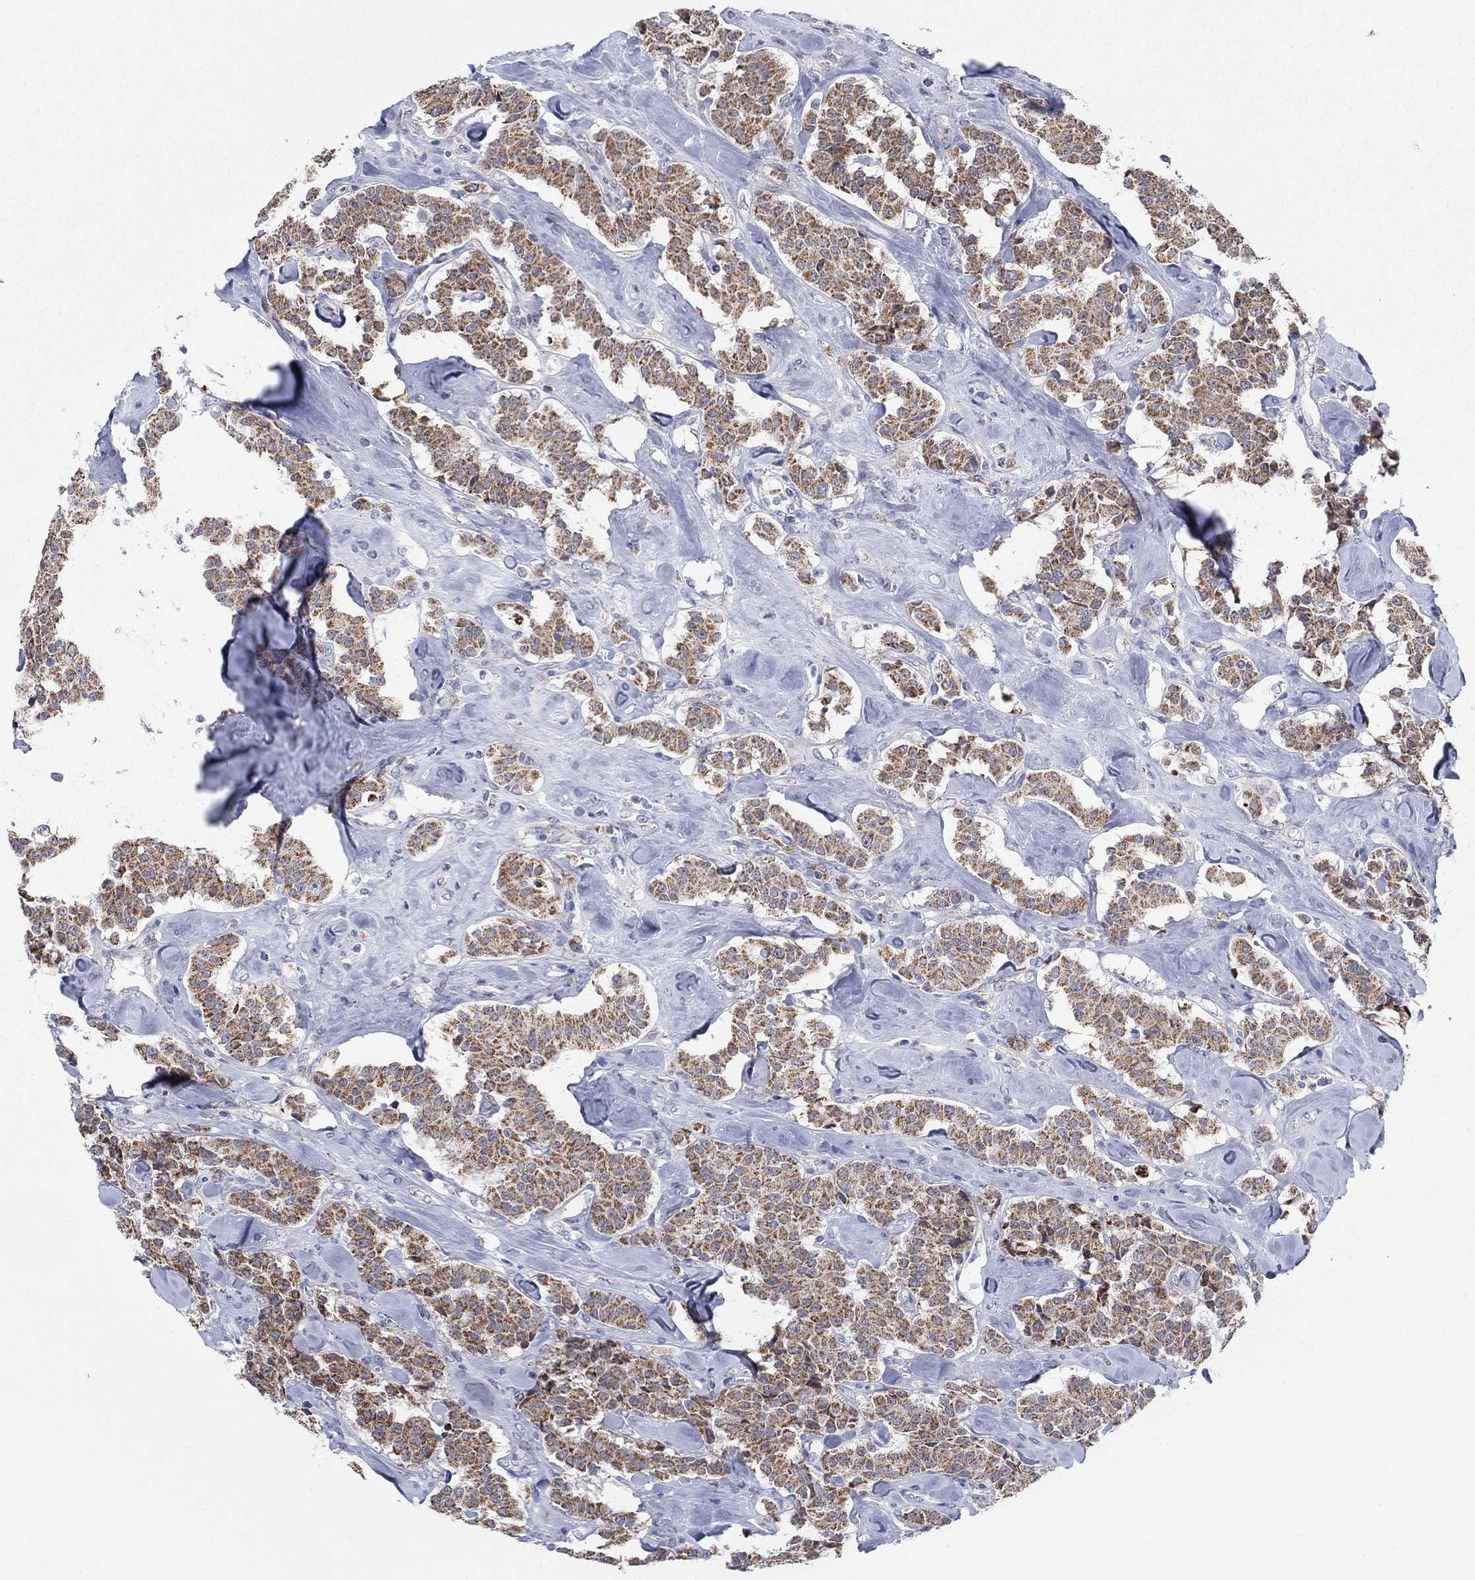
{"staining": {"intensity": "moderate", "quantity": ">75%", "location": "cytoplasmic/membranous"}, "tissue": "carcinoid", "cell_type": "Tumor cells", "image_type": "cancer", "snomed": [{"axis": "morphology", "description": "Carcinoid, malignant, NOS"}, {"axis": "topography", "description": "Pancreas"}], "caption": "Carcinoid (malignant) stained with a brown dye exhibits moderate cytoplasmic/membranous positive expression in about >75% of tumor cells.", "gene": "KISS1R", "patient": {"sex": "male", "age": 41}}